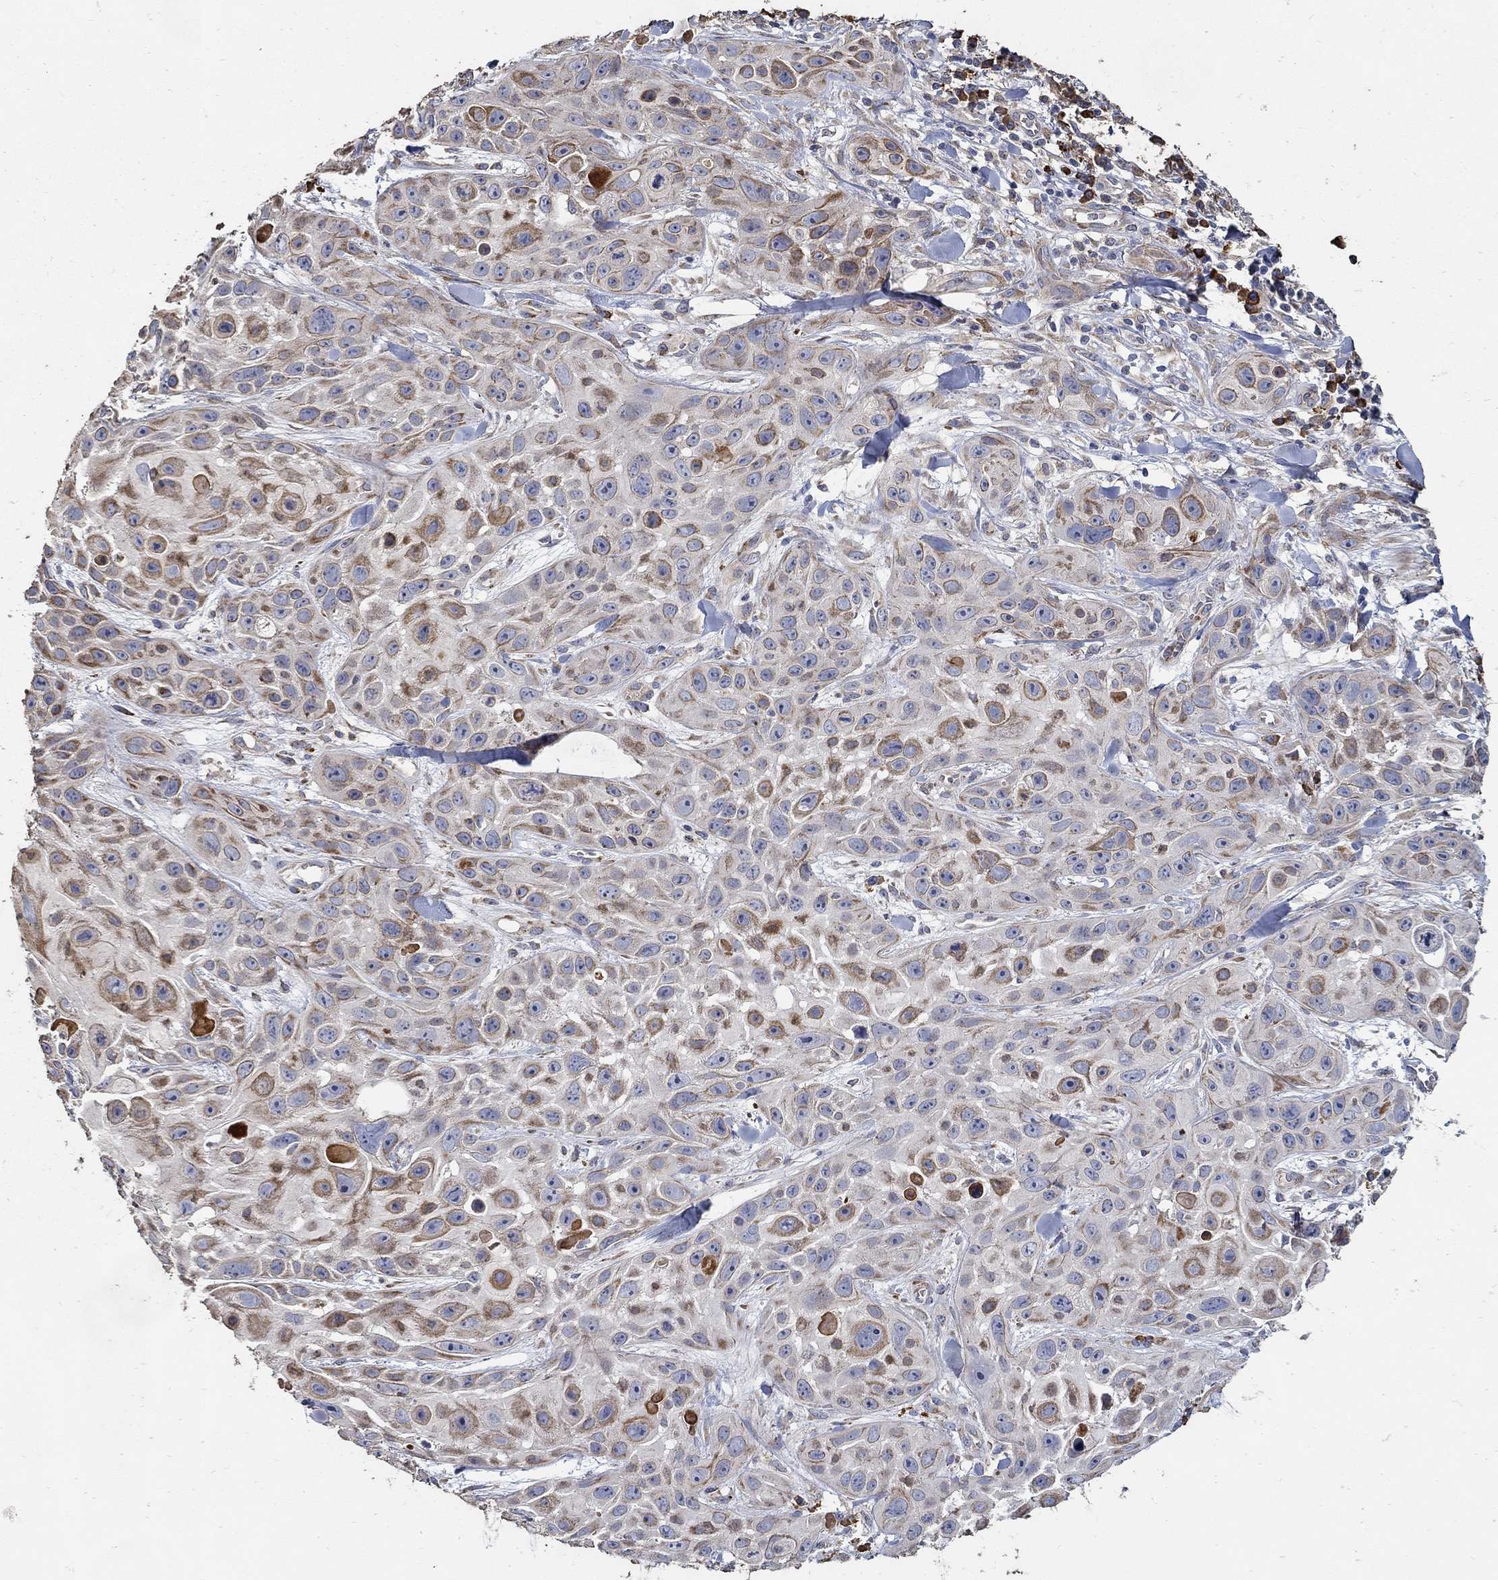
{"staining": {"intensity": "moderate", "quantity": "25%-75%", "location": "cytoplasmic/membranous"}, "tissue": "skin cancer", "cell_type": "Tumor cells", "image_type": "cancer", "snomed": [{"axis": "morphology", "description": "Squamous cell carcinoma, NOS"}, {"axis": "topography", "description": "Skin"}, {"axis": "topography", "description": "Anal"}], "caption": "IHC staining of skin squamous cell carcinoma, which shows medium levels of moderate cytoplasmic/membranous positivity in approximately 25%-75% of tumor cells indicating moderate cytoplasmic/membranous protein positivity. The staining was performed using DAB (3,3'-diaminobenzidine) (brown) for protein detection and nuclei were counterstained in hematoxylin (blue).", "gene": "EMILIN3", "patient": {"sex": "female", "age": 75}}